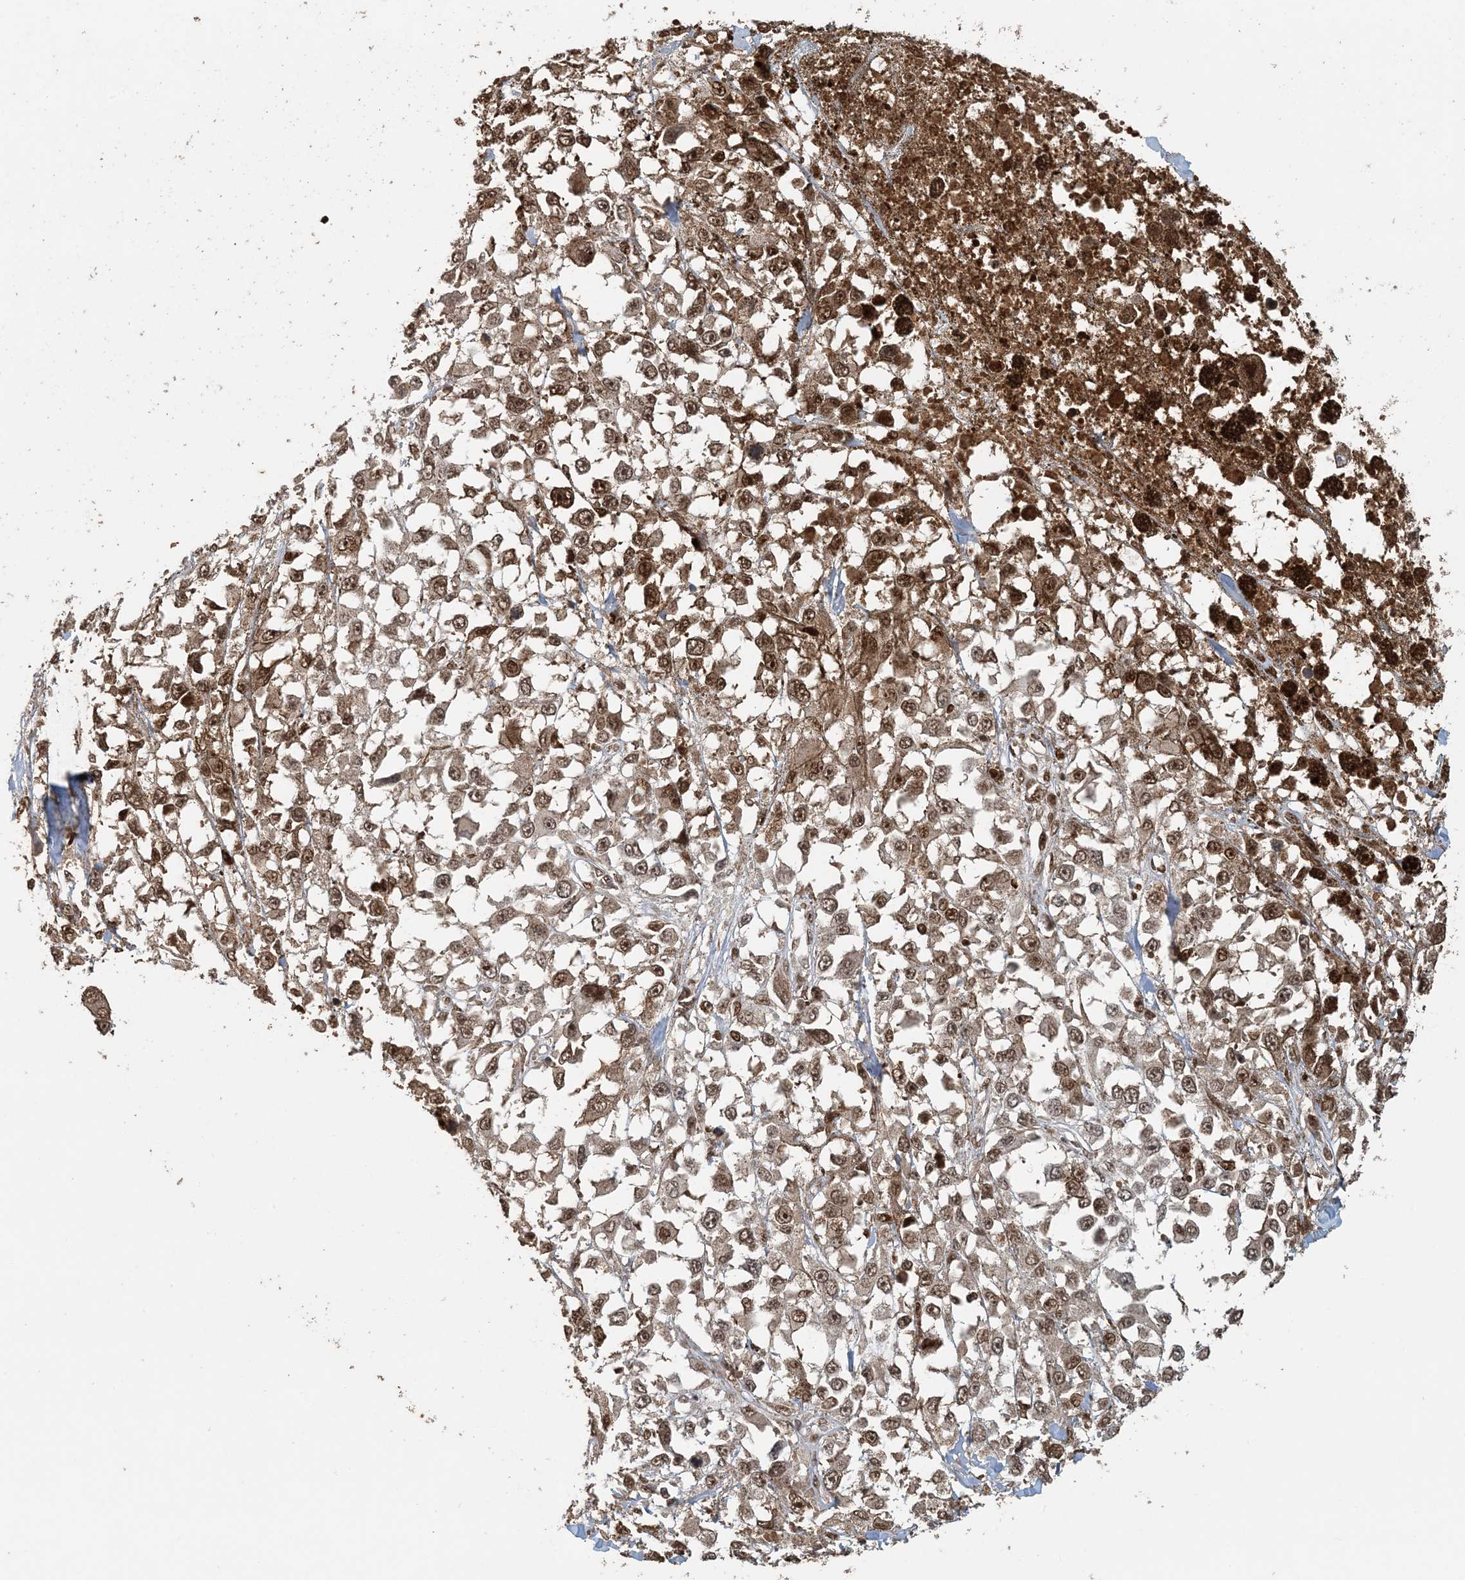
{"staining": {"intensity": "moderate", "quantity": ">75%", "location": "nuclear"}, "tissue": "melanoma", "cell_type": "Tumor cells", "image_type": "cancer", "snomed": [{"axis": "morphology", "description": "Malignant melanoma, Metastatic site"}, {"axis": "topography", "description": "Lymph node"}], "caption": "Human malignant melanoma (metastatic site) stained with a brown dye demonstrates moderate nuclear positive staining in about >75% of tumor cells.", "gene": "ATP13A2", "patient": {"sex": "male", "age": 59}}